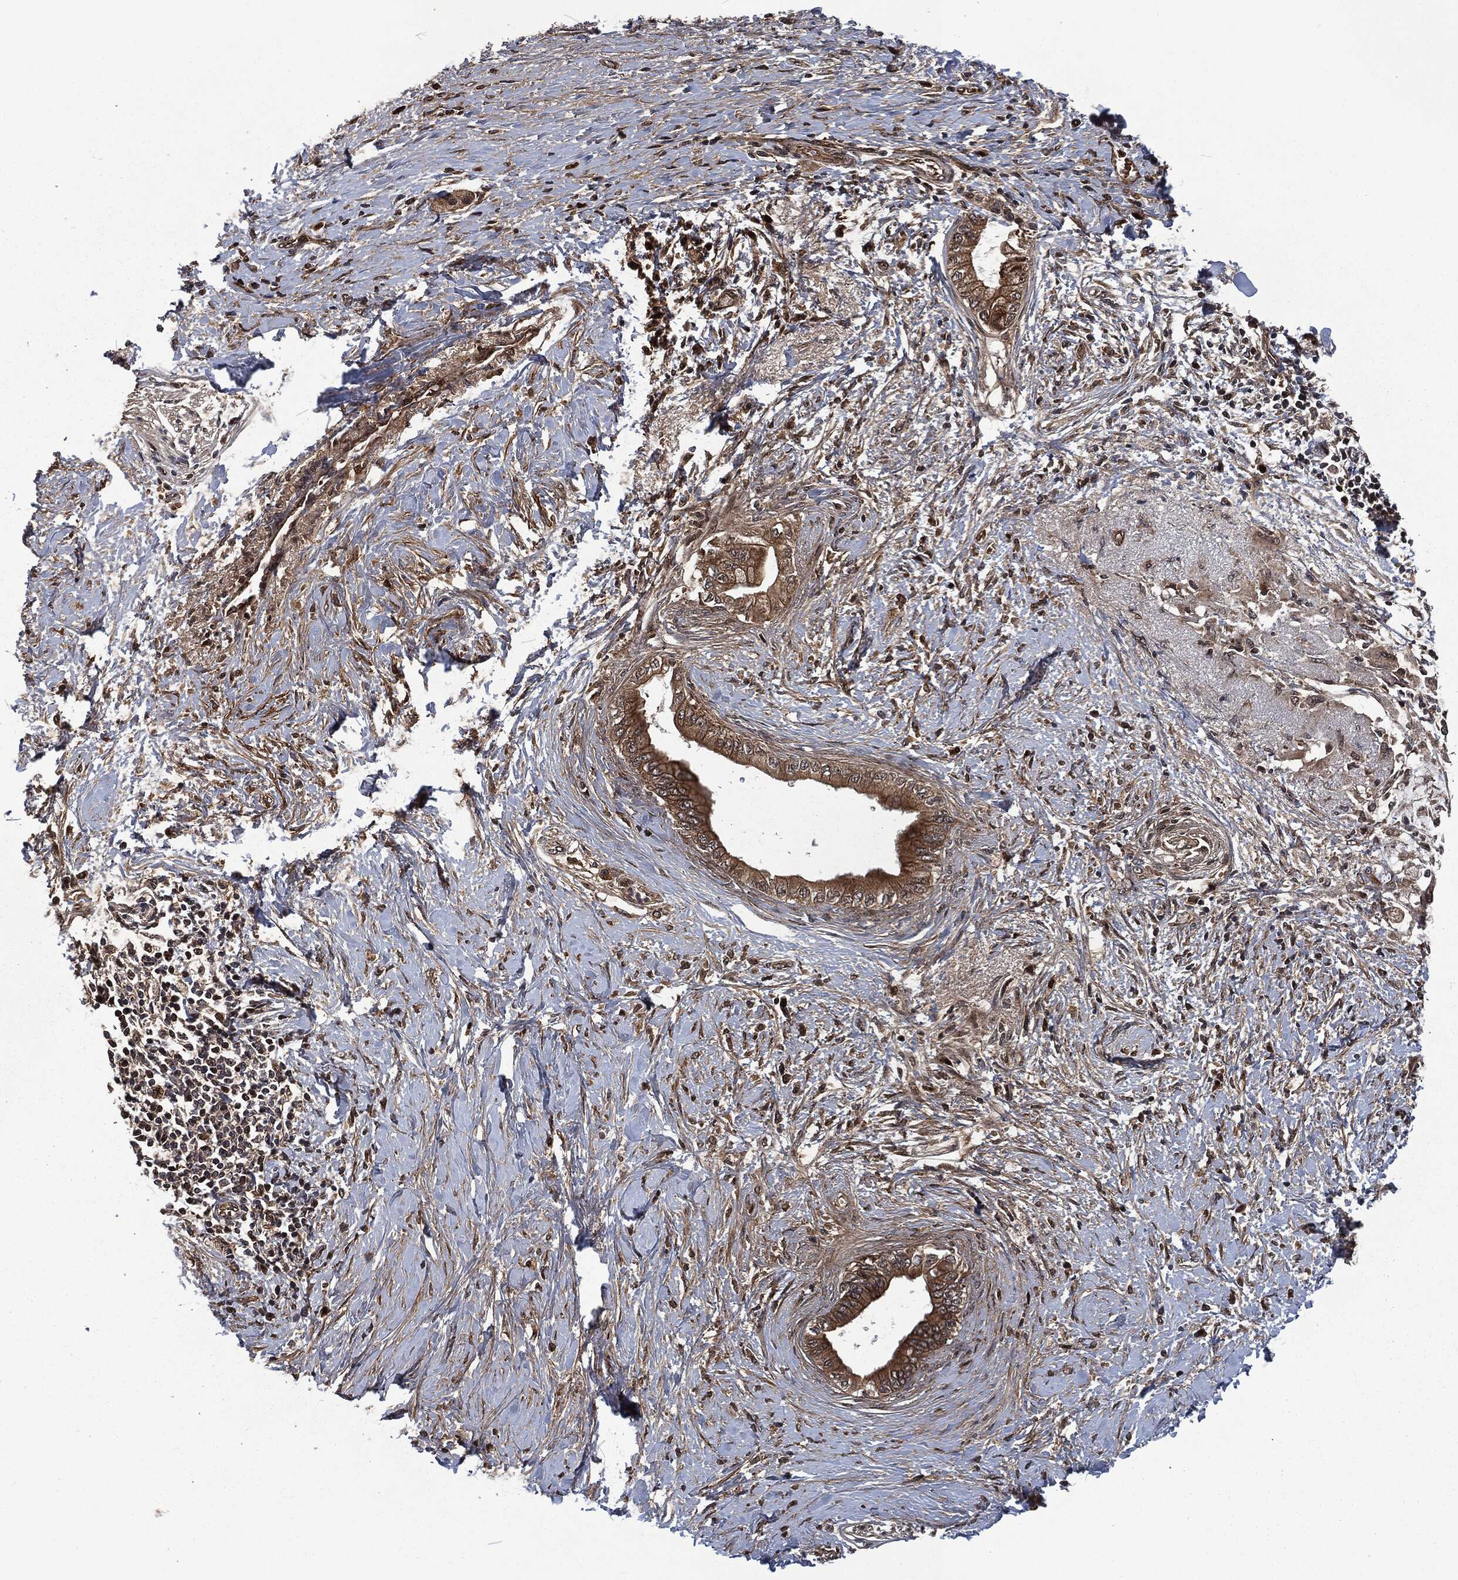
{"staining": {"intensity": "moderate", "quantity": ">75%", "location": "cytoplasmic/membranous"}, "tissue": "pancreatic cancer", "cell_type": "Tumor cells", "image_type": "cancer", "snomed": [{"axis": "morphology", "description": "Normal tissue, NOS"}, {"axis": "morphology", "description": "Adenocarcinoma, NOS"}, {"axis": "topography", "description": "Pancreas"}, {"axis": "topography", "description": "Duodenum"}], "caption": "High-power microscopy captured an IHC image of pancreatic cancer, revealing moderate cytoplasmic/membranous expression in approximately >75% of tumor cells. Nuclei are stained in blue.", "gene": "CMPK2", "patient": {"sex": "female", "age": 60}}